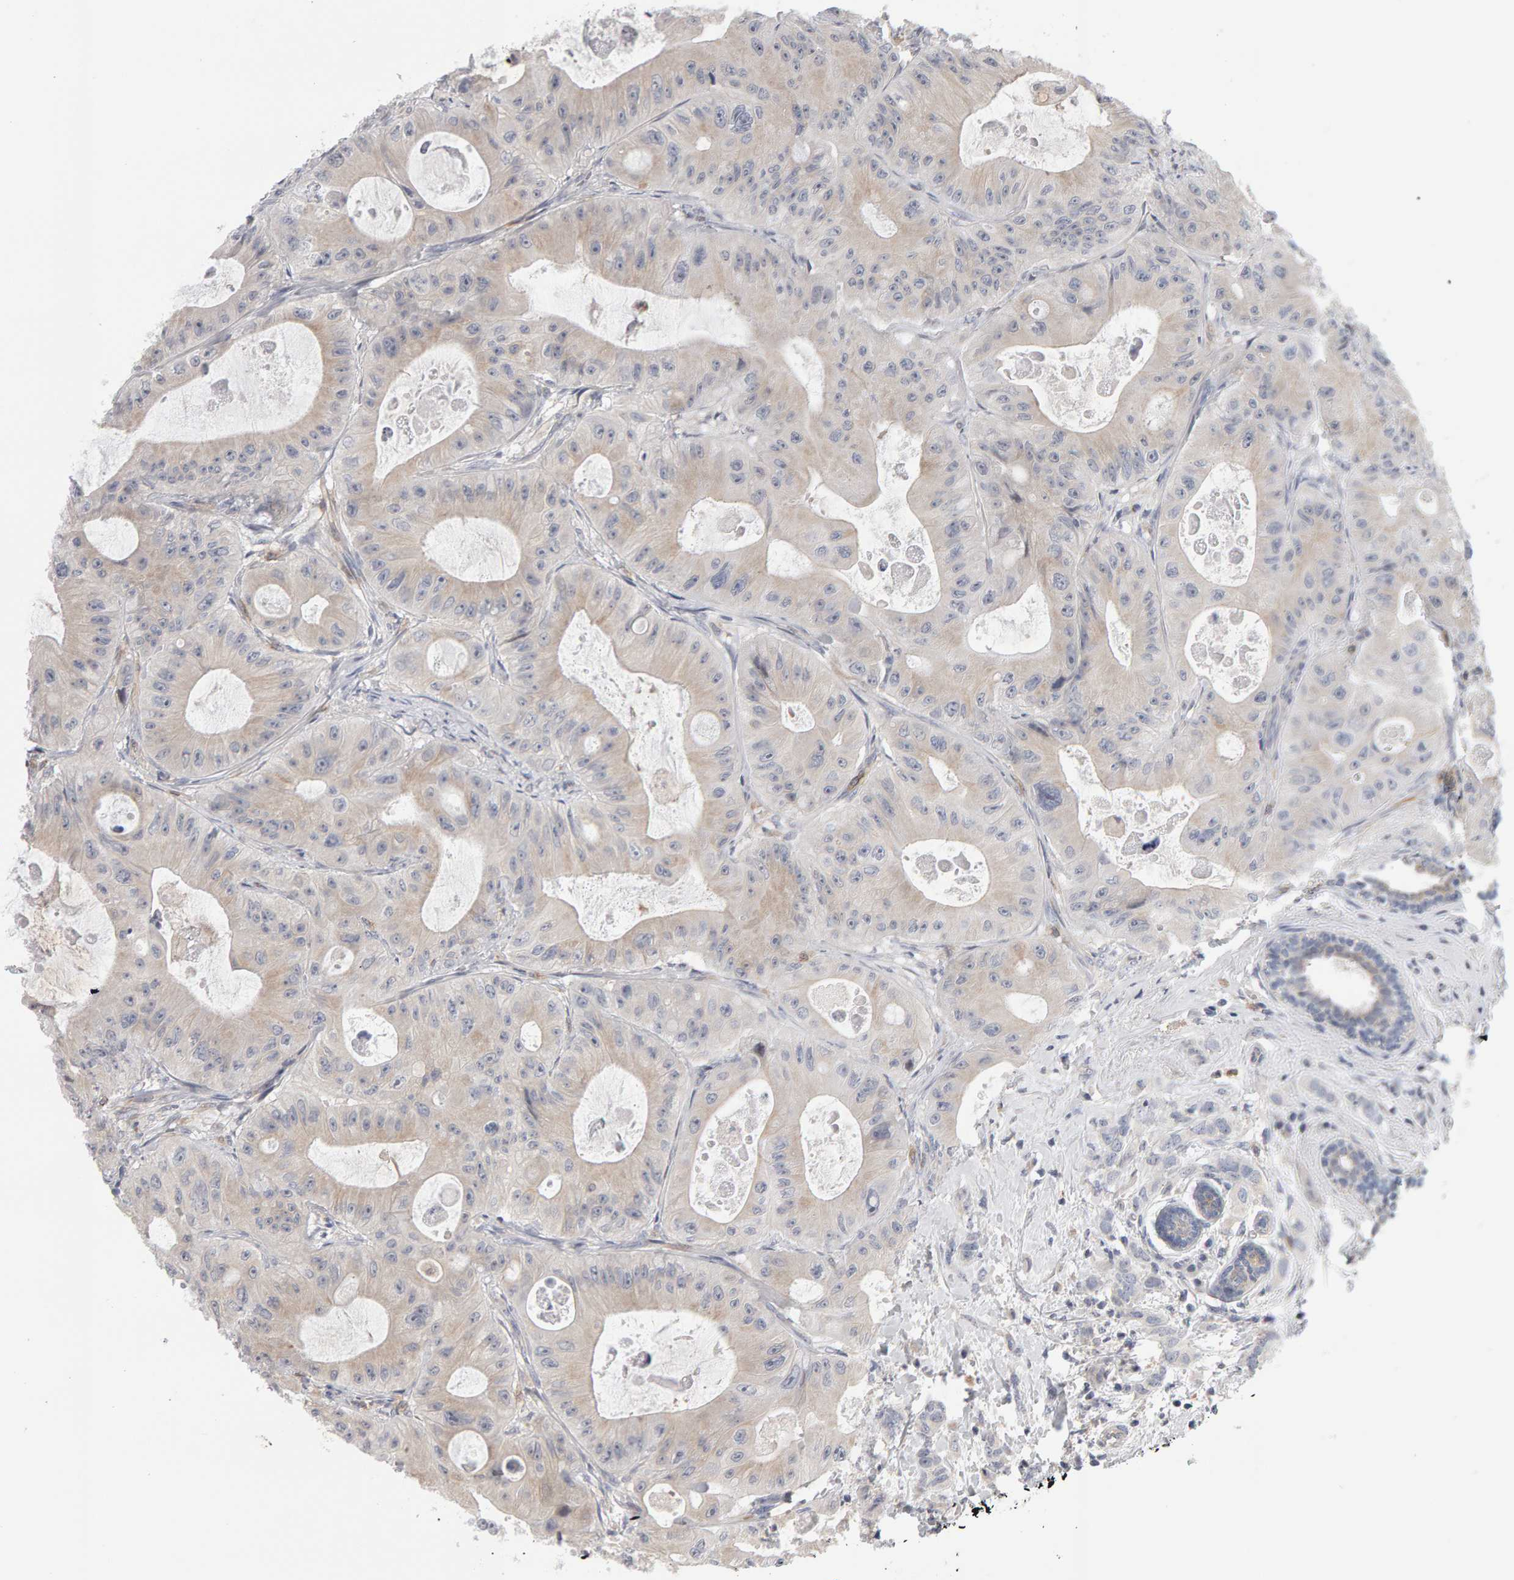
{"staining": {"intensity": "weak", "quantity": "25%-75%", "location": "cytoplasmic/membranous"}, "tissue": "colorectal cancer", "cell_type": "Tumor cells", "image_type": "cancer", "snomed": [{"axis": "morphology", "description": "Adenocarcinoma, NOS"}, {"axis": "topography", "description": "Colon"}], "caption": "Colorectal cancer stained for a protein reveals weak cytoplasmic/membranous positivity in tumor cells.", "gene": "MSRA", "patient": {"sex": "female", "age": 46}}